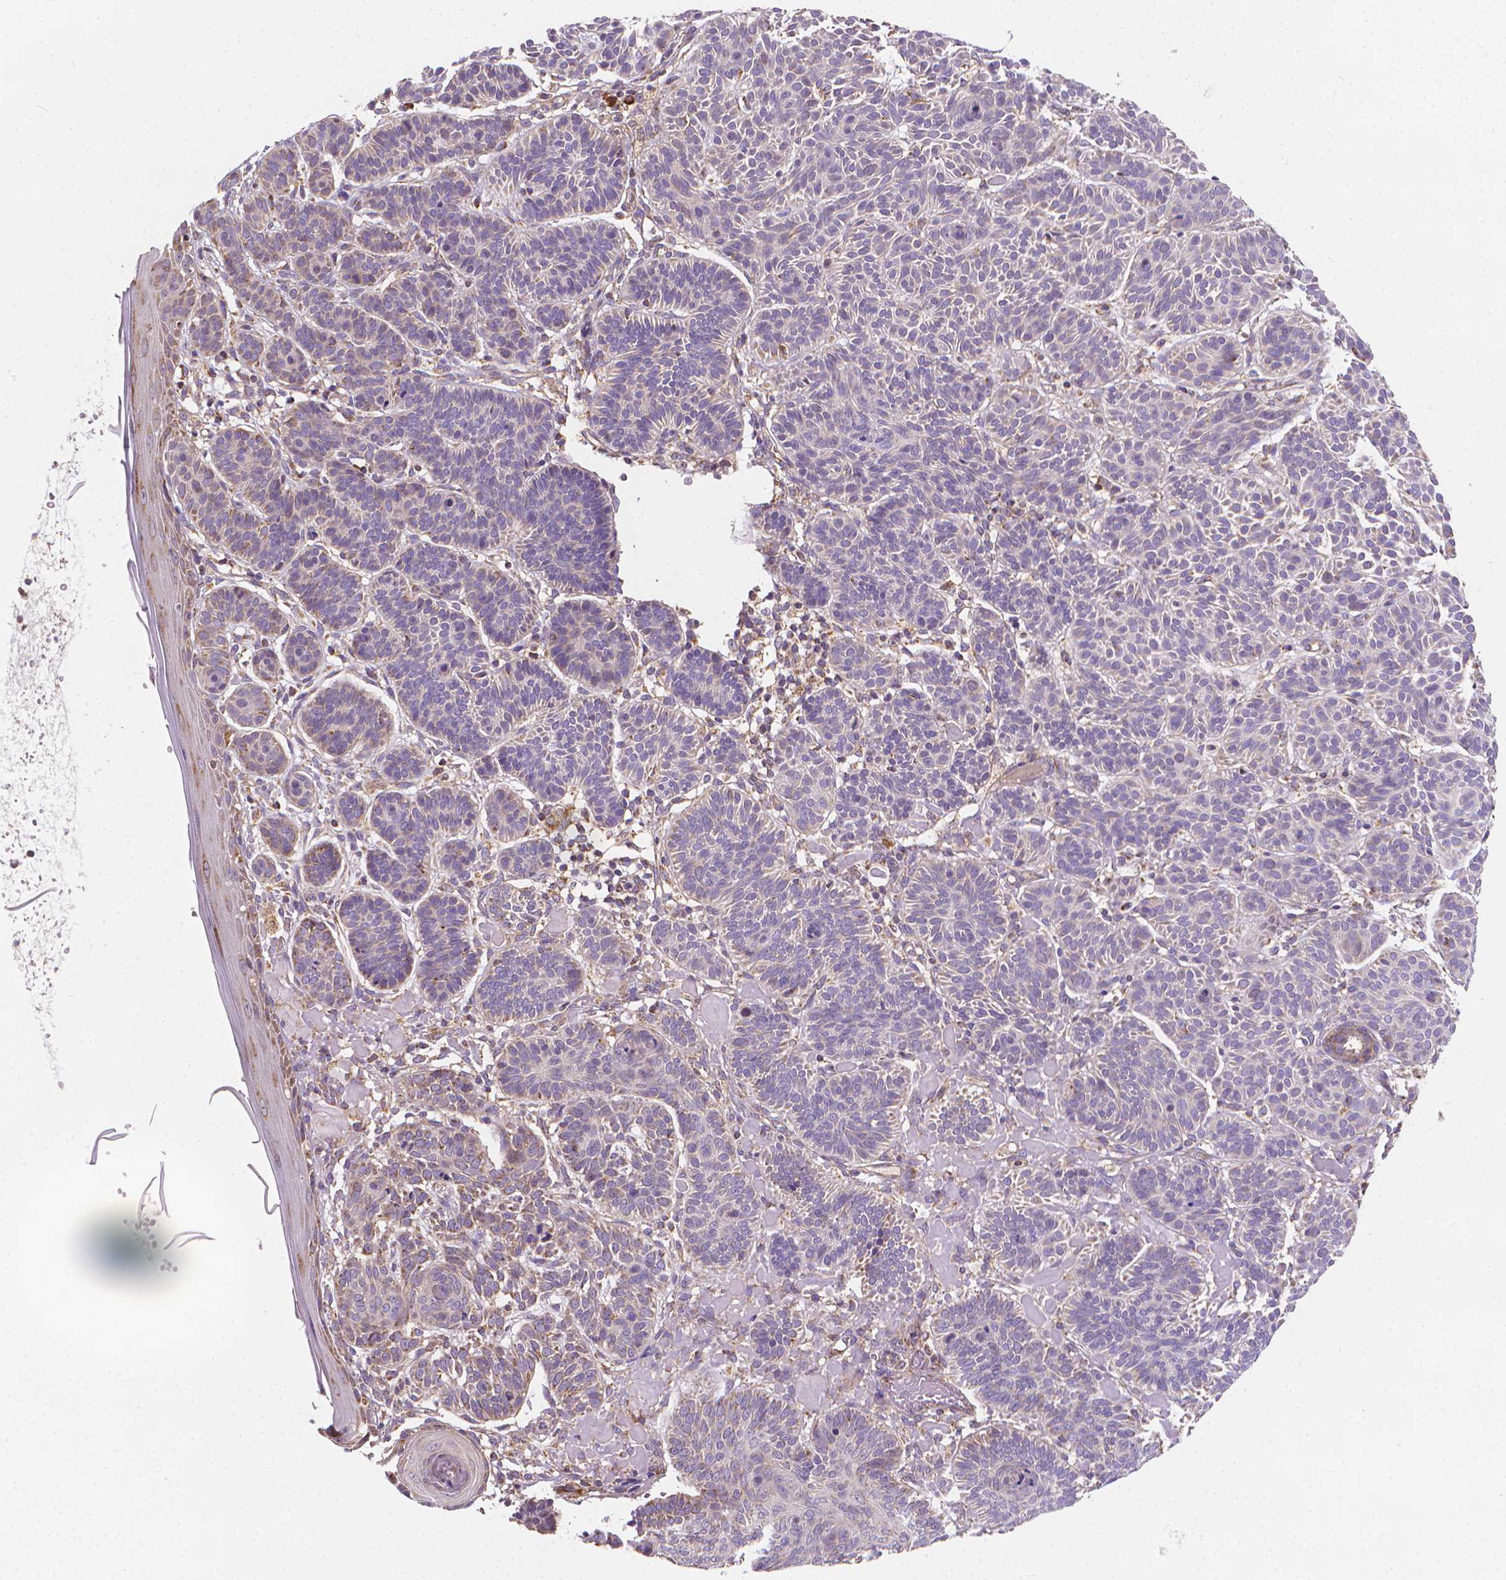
{"staining": {"intensity": "negative", "quantity": "none", "location": "none"}, "tissue": "skin cancer", "cell_type": "Tumor cells", "image_type": "cancer", "snomed": [{"axis": "morphology", "description": "Basal cell carcinoma"}, {"axis": "topography", "description": "Skin"}], "caption": "Tumor cells are negative for brown protein staining in skin basal cell carcinoma. (DAB (3,3'-diaminobenzidine) immunohistochemistry with hematoxylin counter stain).", "gene": "SNCAIP", "patient": {"sex": "male", "age": 85}}